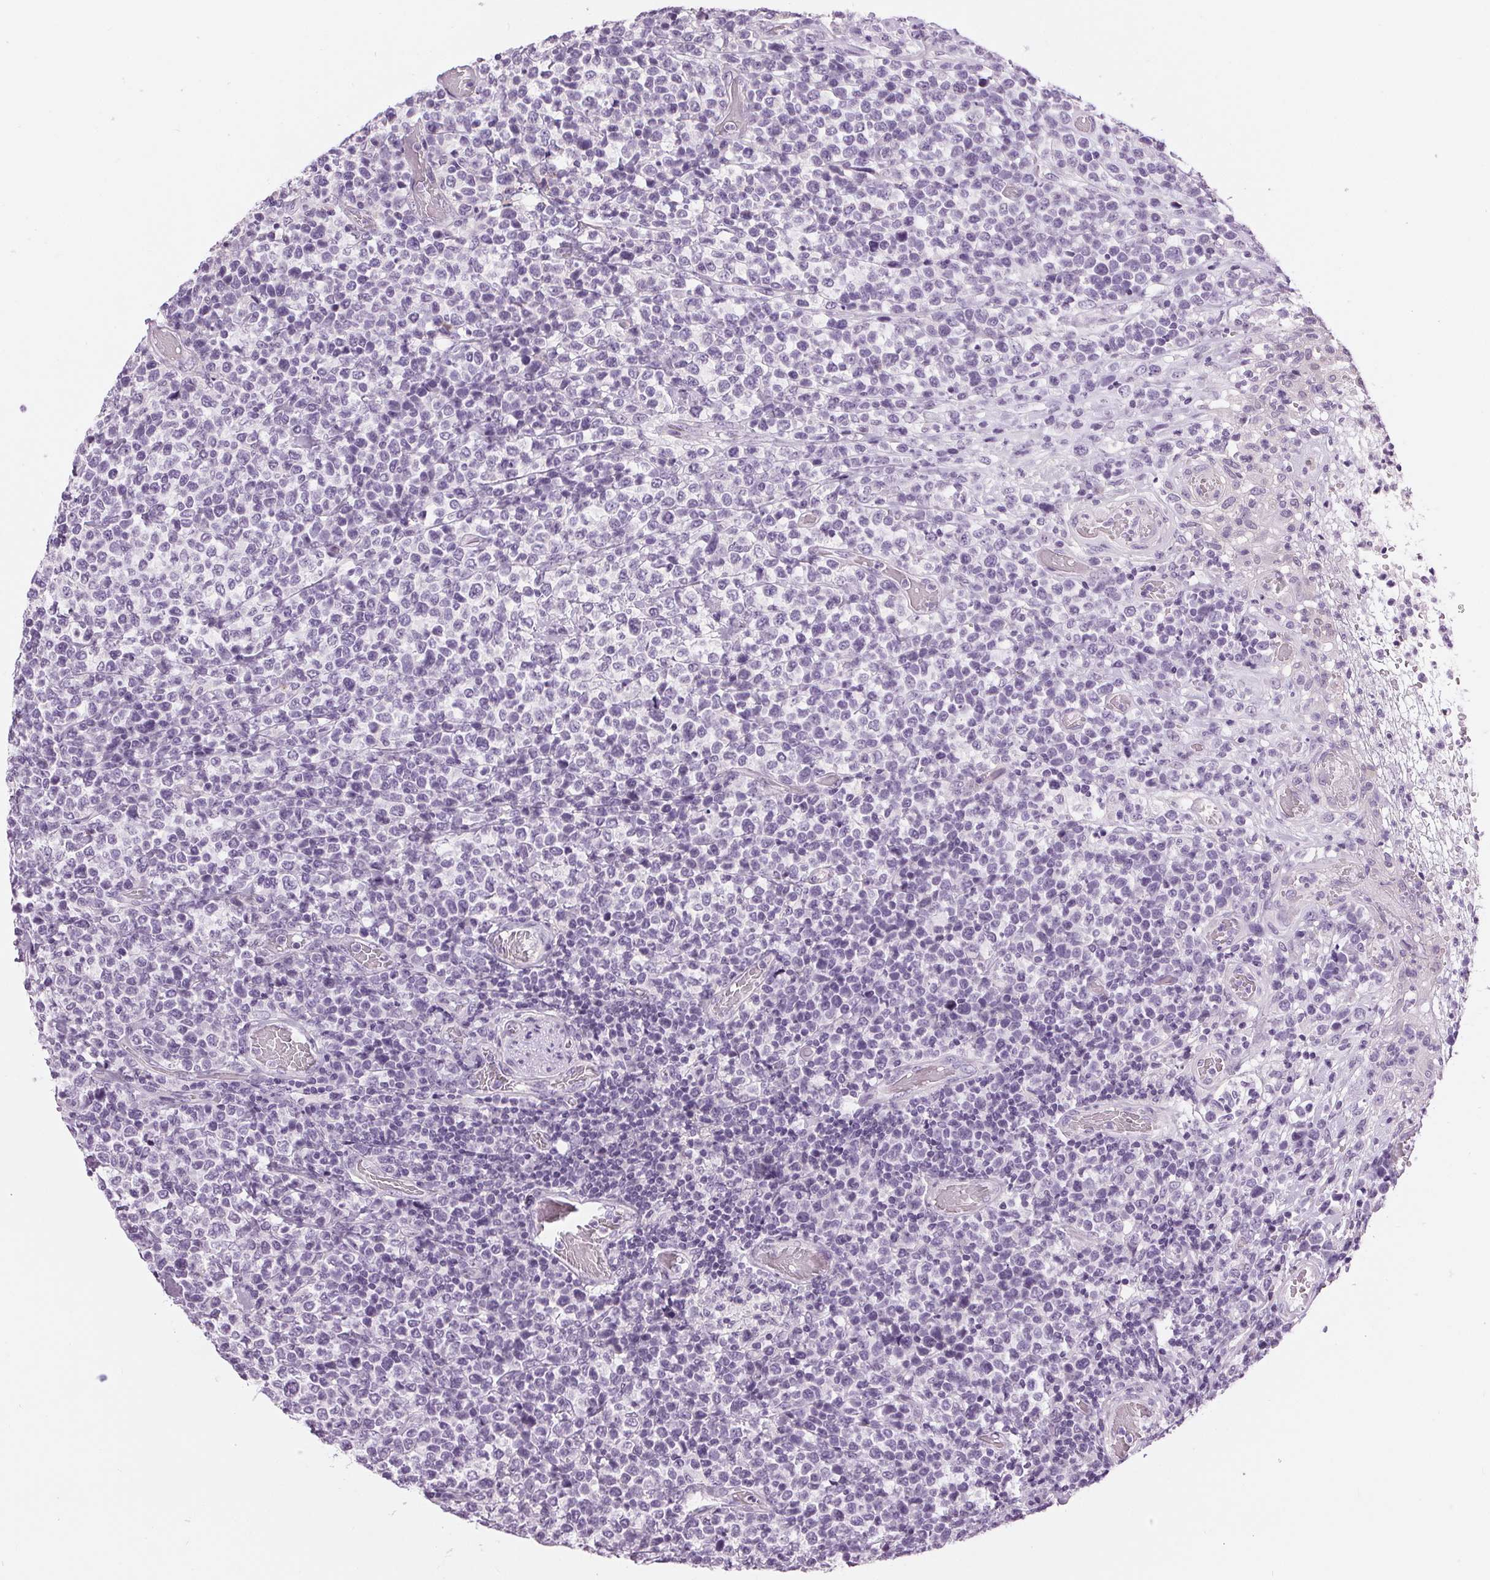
{"staining": {"intensity": "negative", "quantity": "none", "location": "none"}, "tissue": "lymphoma", "cell_type": "Tumor cells", "image_type": "cancer", "snomed": [{"axis": "morphology", "description": "Malignant lymphoma, non-Hodgkin's type, High grade"}, {"axis": "topography", "description": "Soft tissue"}], "caption": "An immunohistochemistry (IHC) photomicrograph of high-grade malignant lymphoma, non-Hodgkin's type is shown. There is no staining in tumor cells of high-grade malignant lymphoma, non-Hodgkin's type.", "gene": "MISP", "patient": {"sex": "female", "age": 56}}